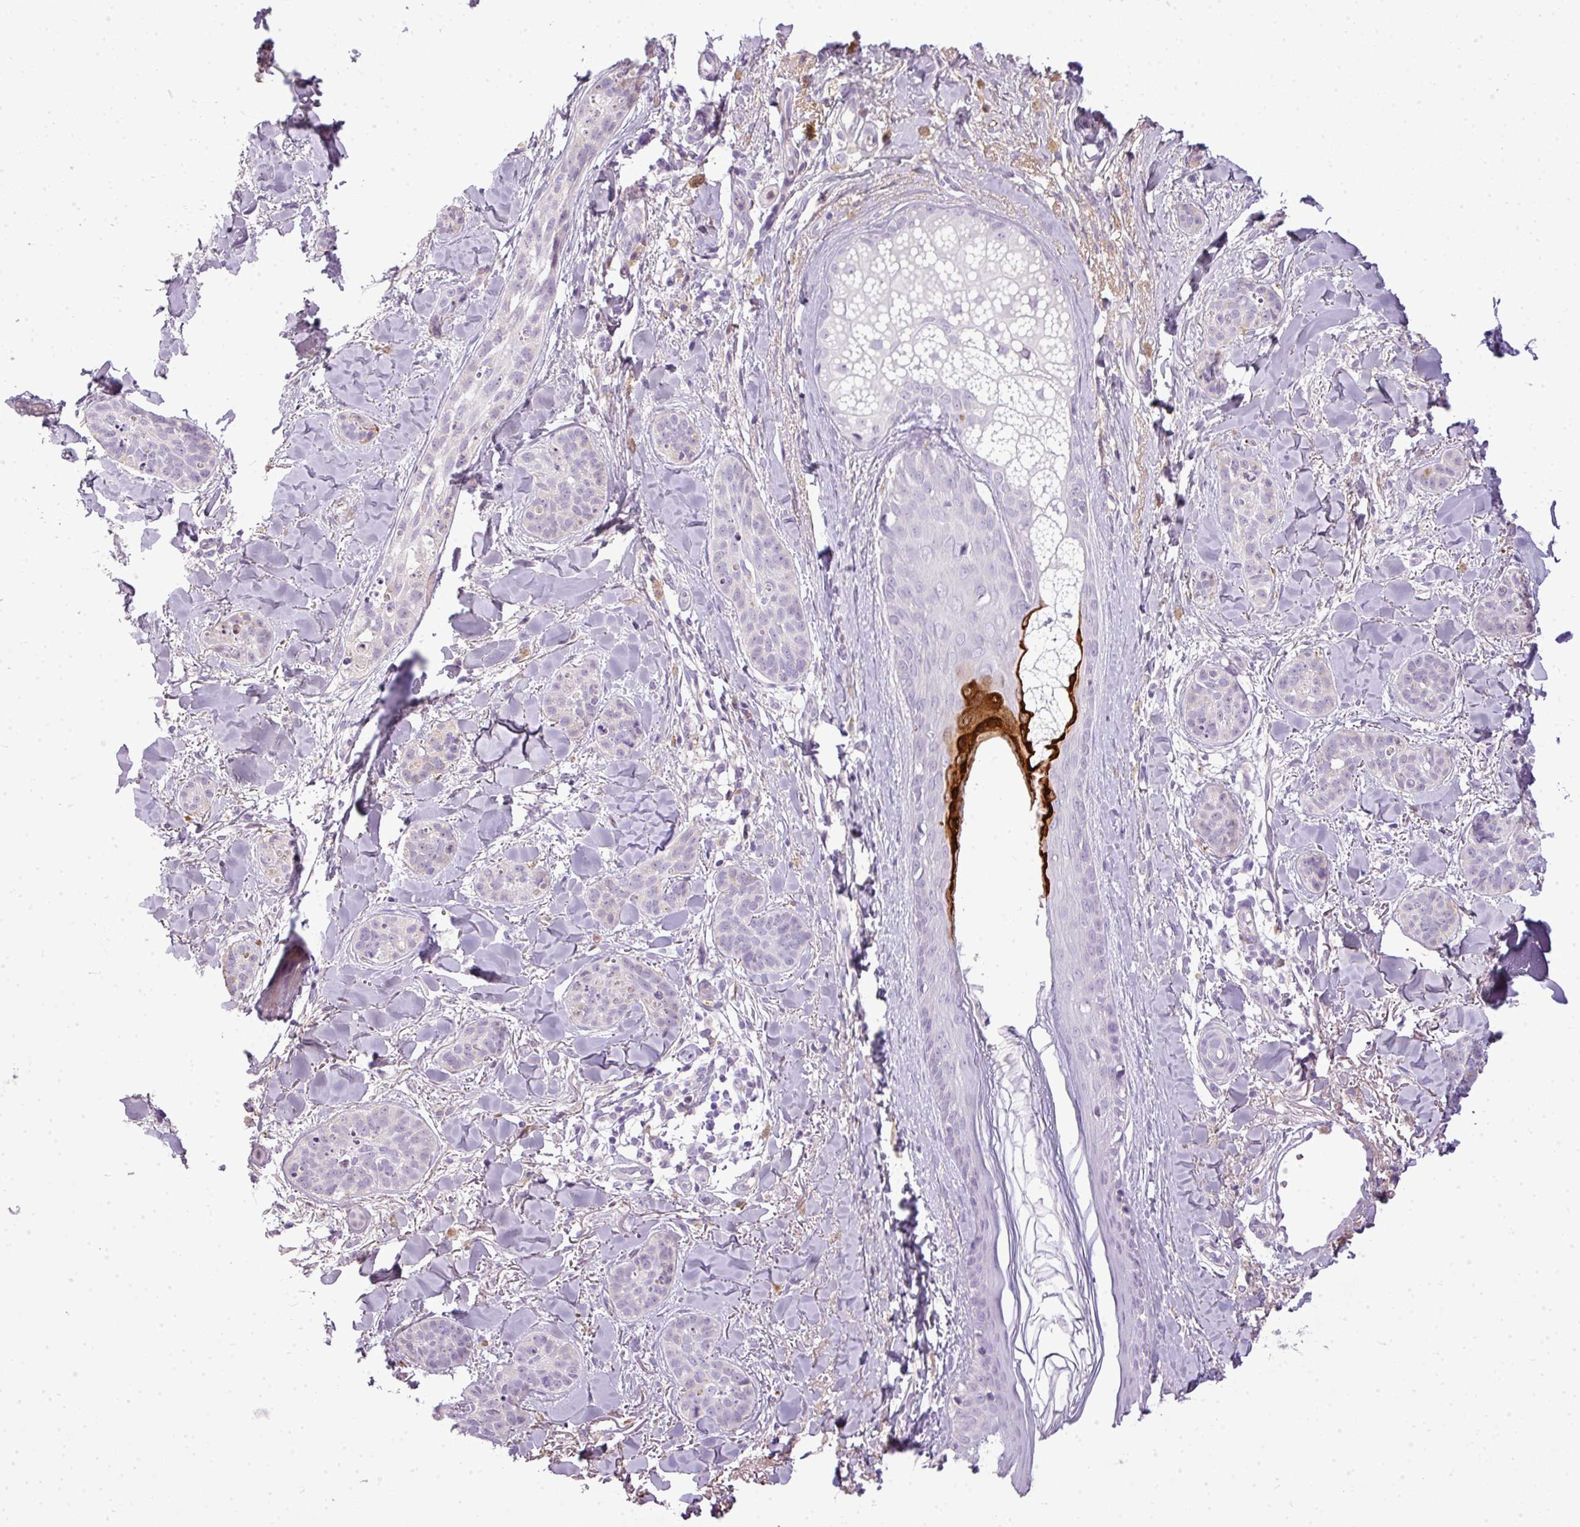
{"staining": {"intensity": "negative", "quantity": "none", "location": "none"}, "tissue": "skin cancer", "cell_type": "Tumor cells", "image_type": "cancer", "snomed": [{"axis": "morphology", "description": "Basal cell carcinoma"}, {"axis": "topography", "description": "Skin"}], "caption": "IHC photomicrograph of human skin cancer stained for a protein (brown), which displays no staining in tumor cells.", "gene": "C4B", "patient": {"sex": "male", "age": 52}}